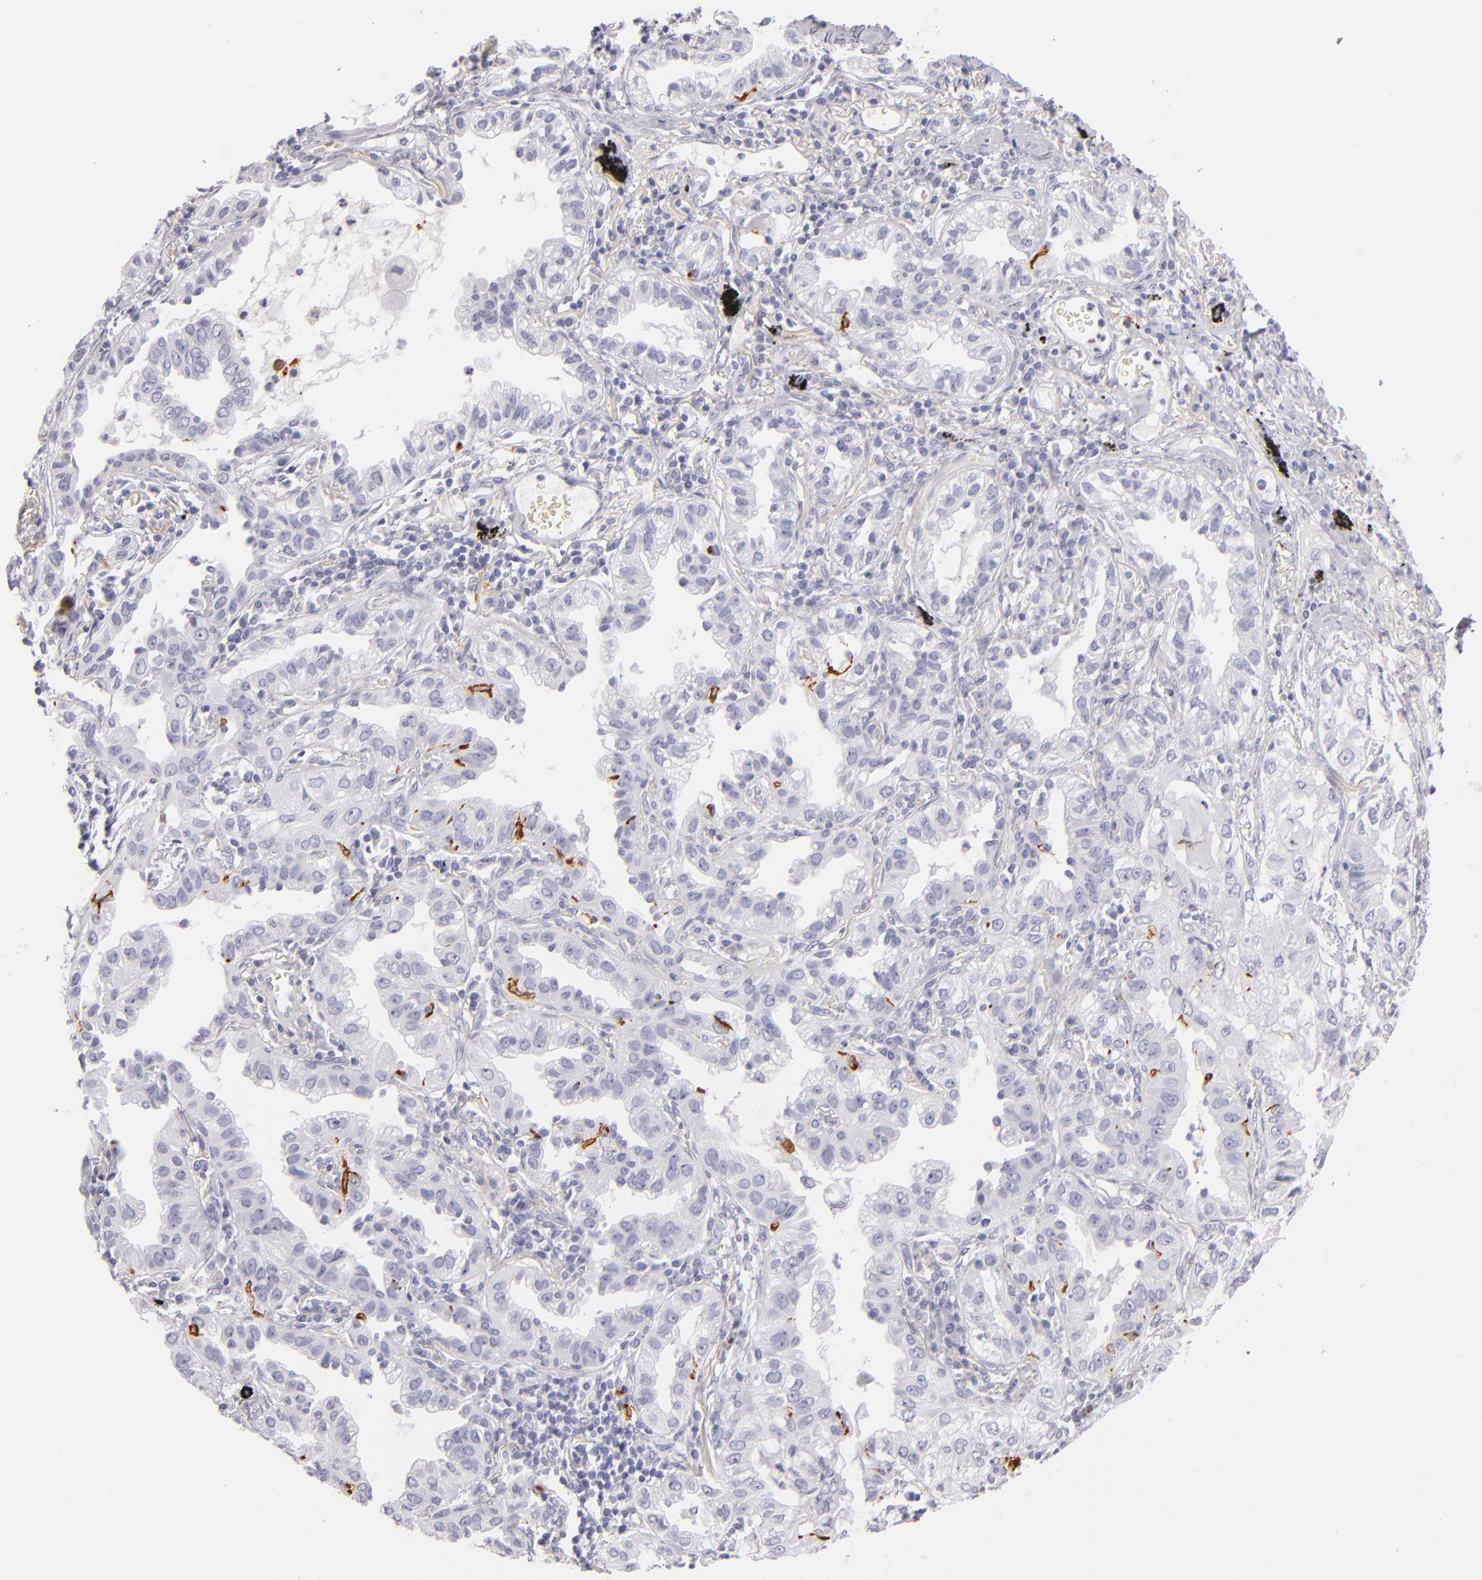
{"staining": {"intensity": "negative", "quantity": "none", "location": "none"}, "tissue": "lung cancer", "cell_type": "Tumor cells", "image_type": "cancer", "snomed": [{"axis": "morphology", "description": "Adenocarcinoma, NOS"}, {"axis": "topography", "description": "Lung"}], "caption": "IHC micrograph of human adenocarcinoma (lung) stained for a protein (brown), which reveals no expression in tumor cells. (DAB (3,3'-diaminobenzidine) immunohistochemistry with hematoxylin counter stain).", "gene": "CD207", "patient": {"sex": "female", "age": 50}}